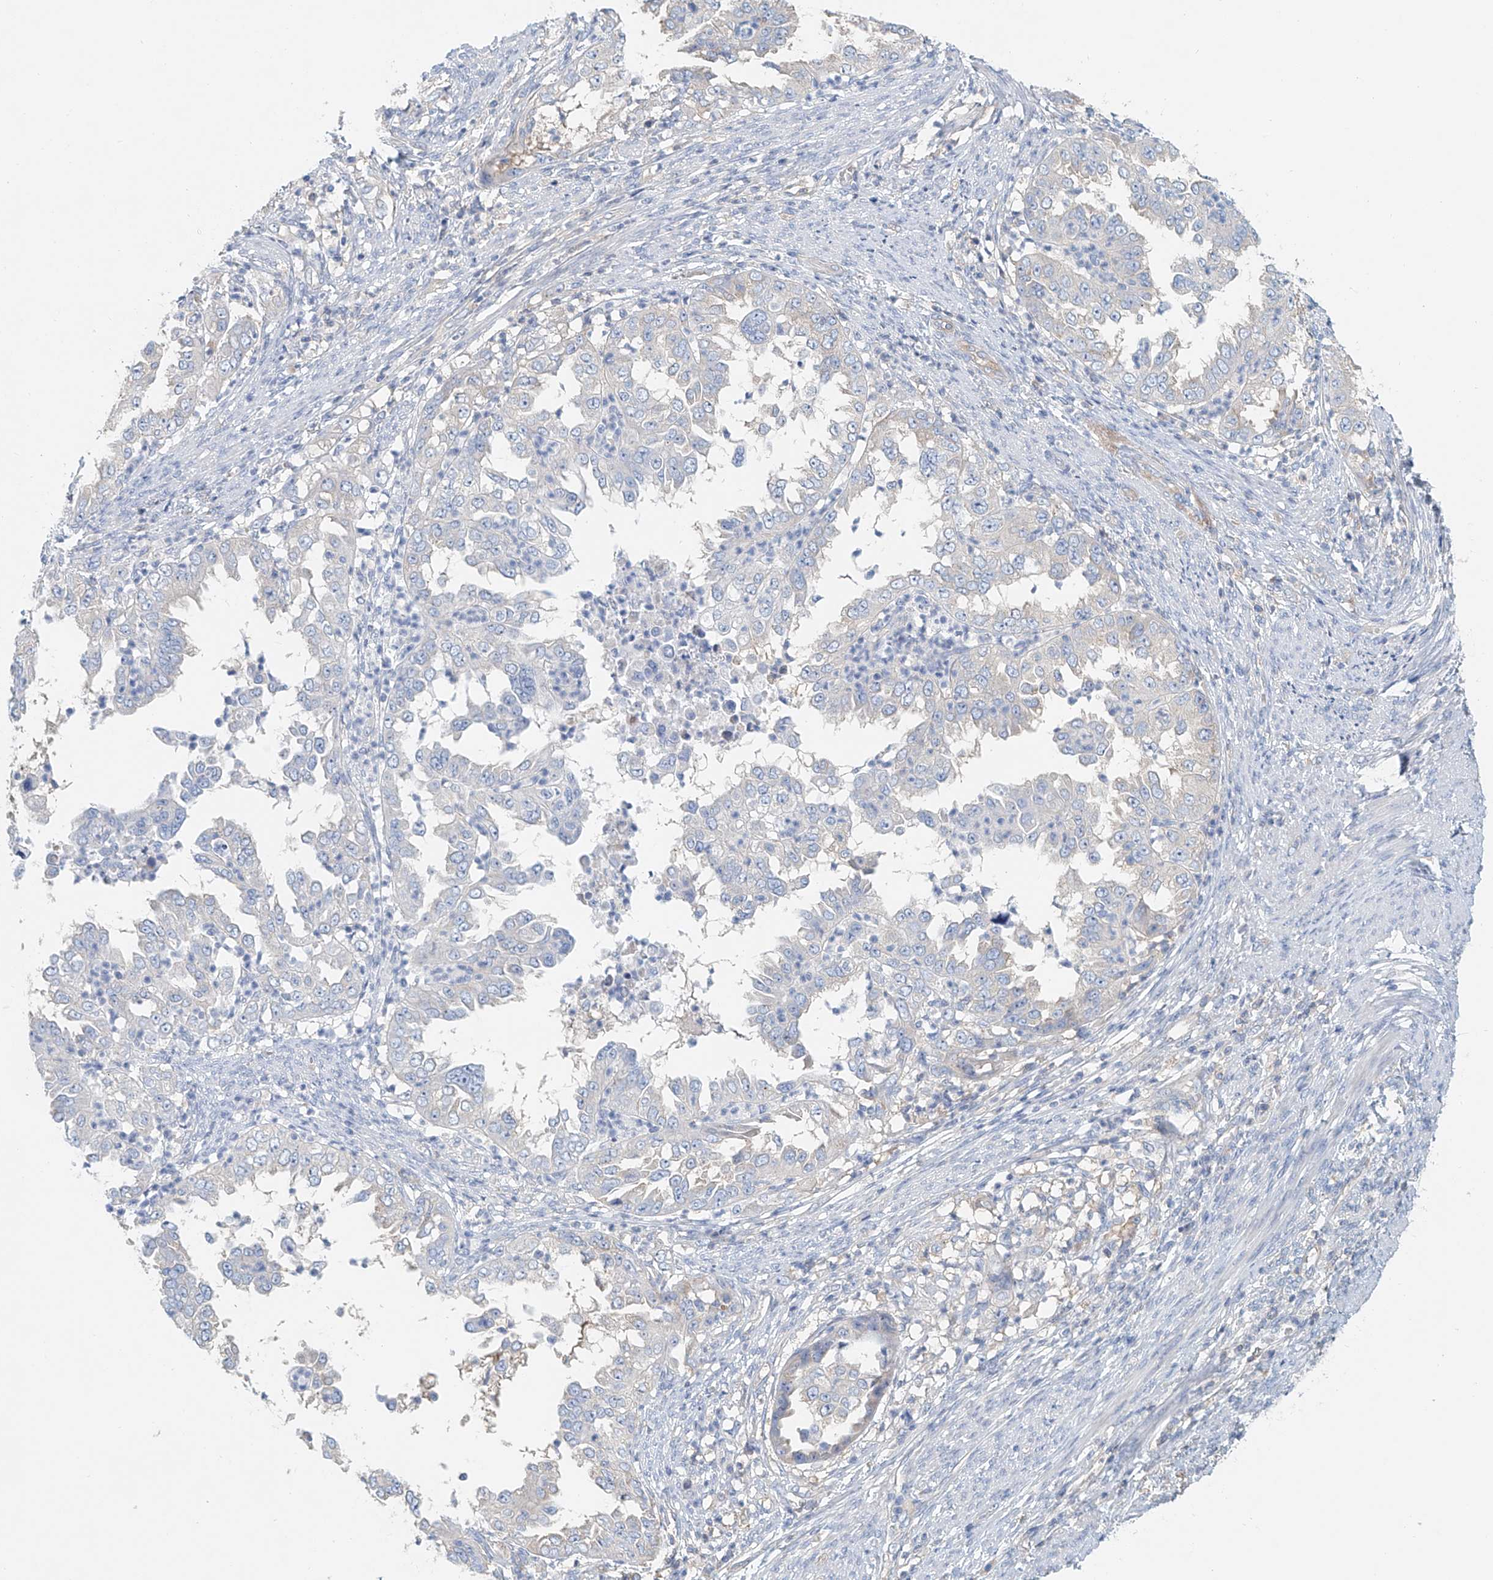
{"staining": {"intensity": "negative", "quantity": "none", "location": "none"}, "tissue": "endometrial cancer", "cell_type": "Tumor cells", "image_type": "cancer", "snomed": [{"axis": "morphology", "description": "Adenocarcinoma, NOS"}, {"axis": "topography", "description": "Endometrium"}], "caption": "High magnification brightfield microscopy of endometrial adenocarcinoma stained with DAB (3,3'-diaminobenzidine) (brown) and counterstained with hematoxylin (blue): tumor cells show no significant expression.", "gene": "FRYL", "patient": {"sex": "female", "age": 85}}